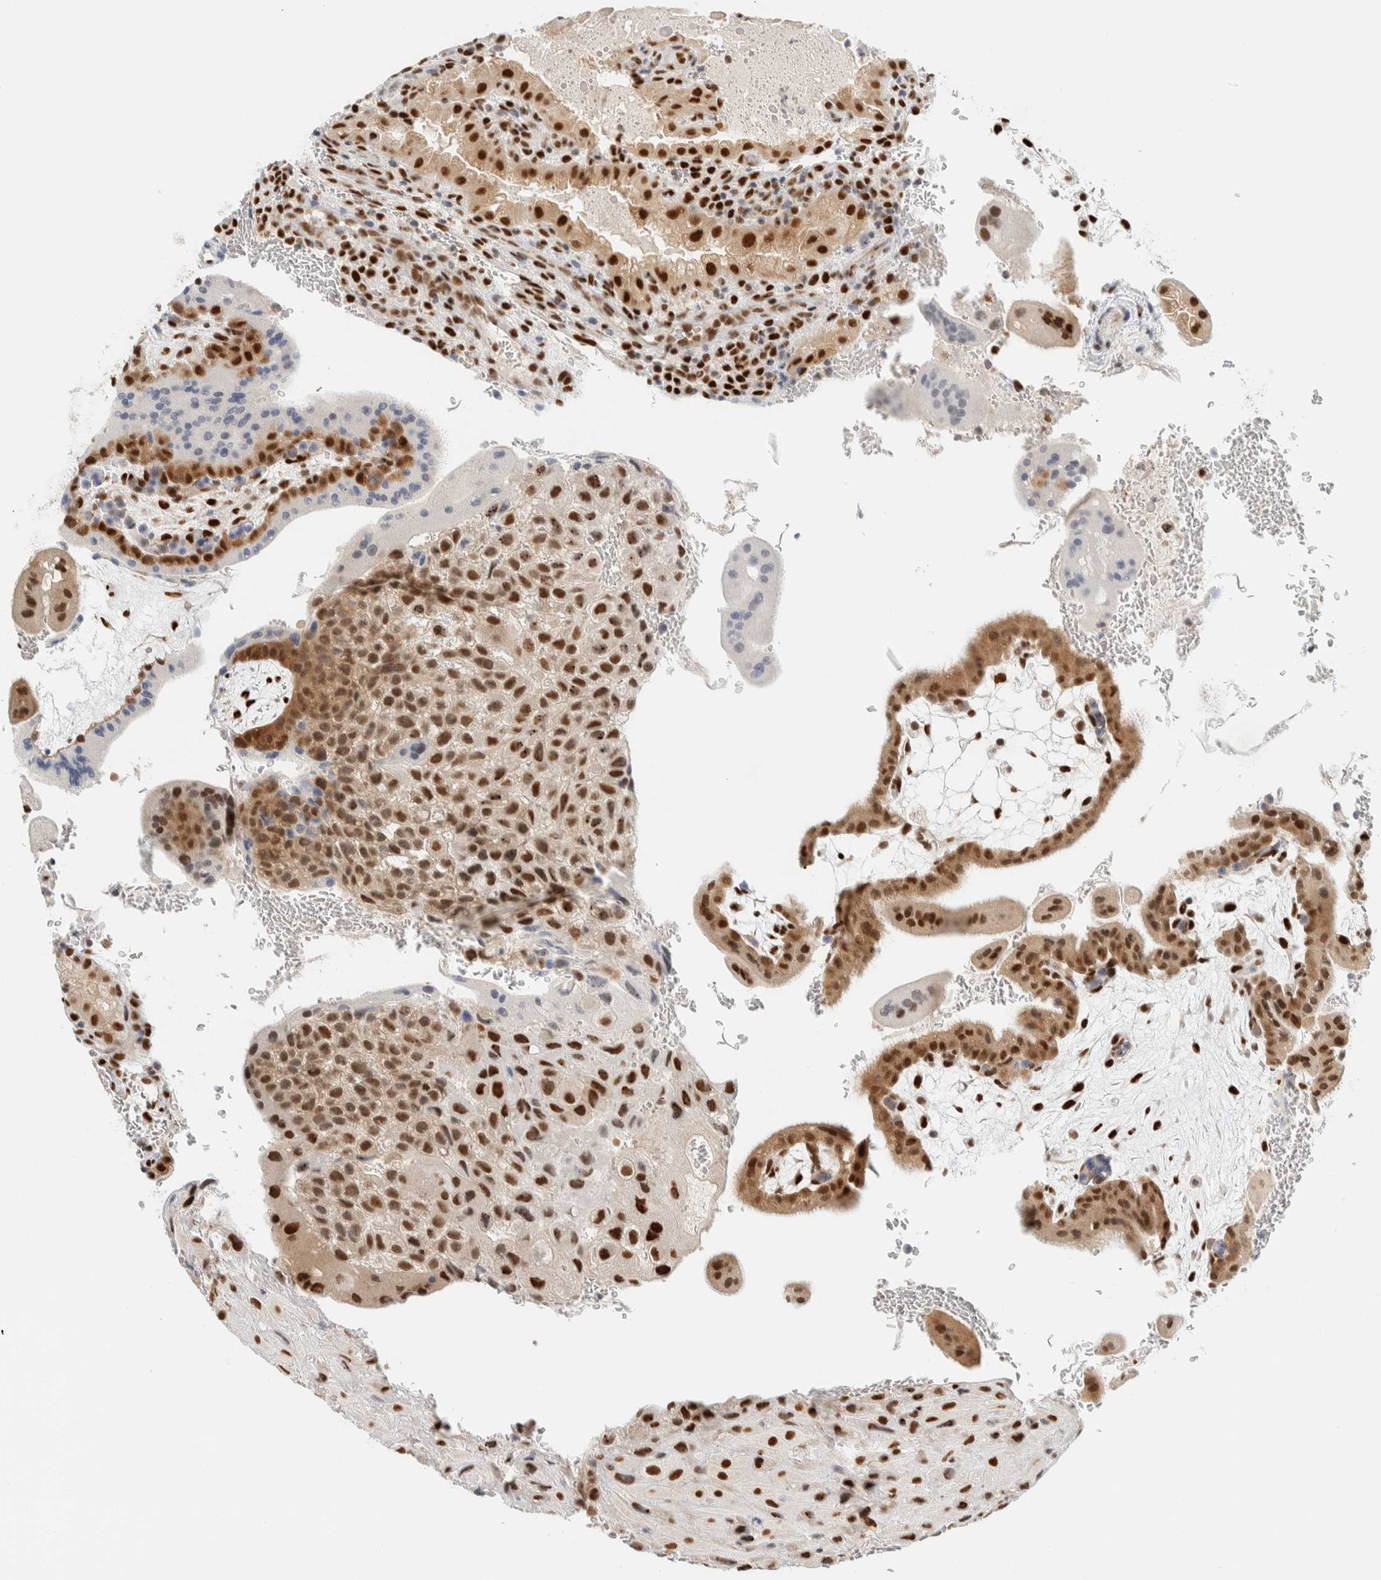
{"staining": {"intensity": "strong", "quantity": ">75%", "location": "nuclear"}, "tissue": "placenta", "cell_type": "Decidual cells", "image_type": "normal", "snomed": [{"axis": "morphology", "description": "Normal tissue, NOS"}, {"axis": "topography", "description": "Placenta"}], "caption": "Protein staining of benign placenta reveals strong nuclear expression in approximately >75% of decidual cells. The staining was performed using DAB (3,3'-diaminobenzidine), with brown indicating positive protein expression. Nuclei are stained blue with hematoxylin.", "gene": "ZNF683", "patient": {"sex": "female", "age": 35}}